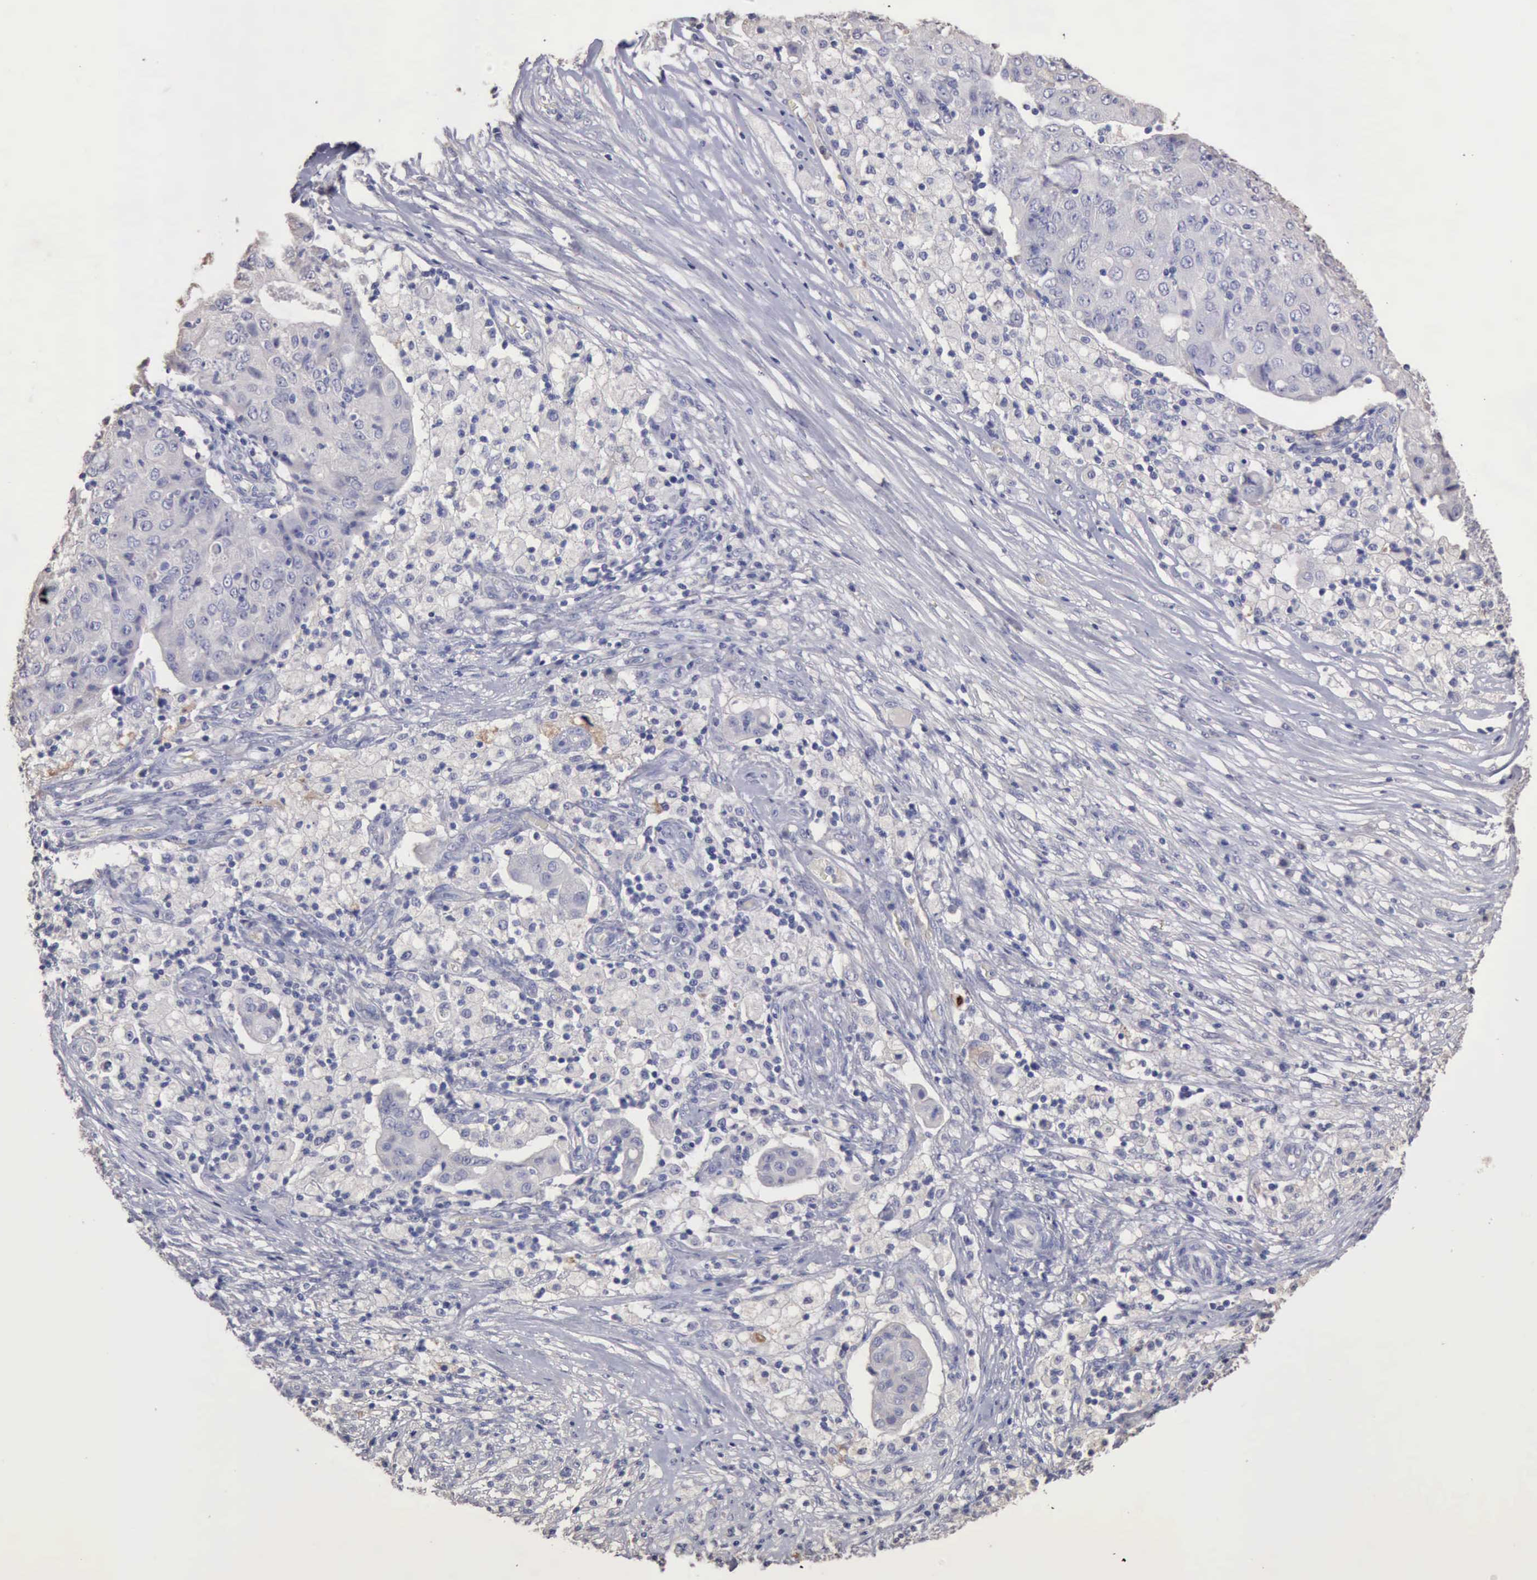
{"staining": {"intensity": "negative", "quantity": "none", "location": "none"}, "tissue": "ovarian cancer", "cell_type": "Tumor cells", "image_type": "cancer", "snomed": [{"axis": "morphology", "description": "Carcinoma, endometroid"}, {"axis": "topography", "description": "Ovary"}], "caption": "Tumor cells show no significant protein expression in ovarian endometroid carcinoma.", "gene": "KRT6B", "patient": {"sex": "female", "age": 42}}